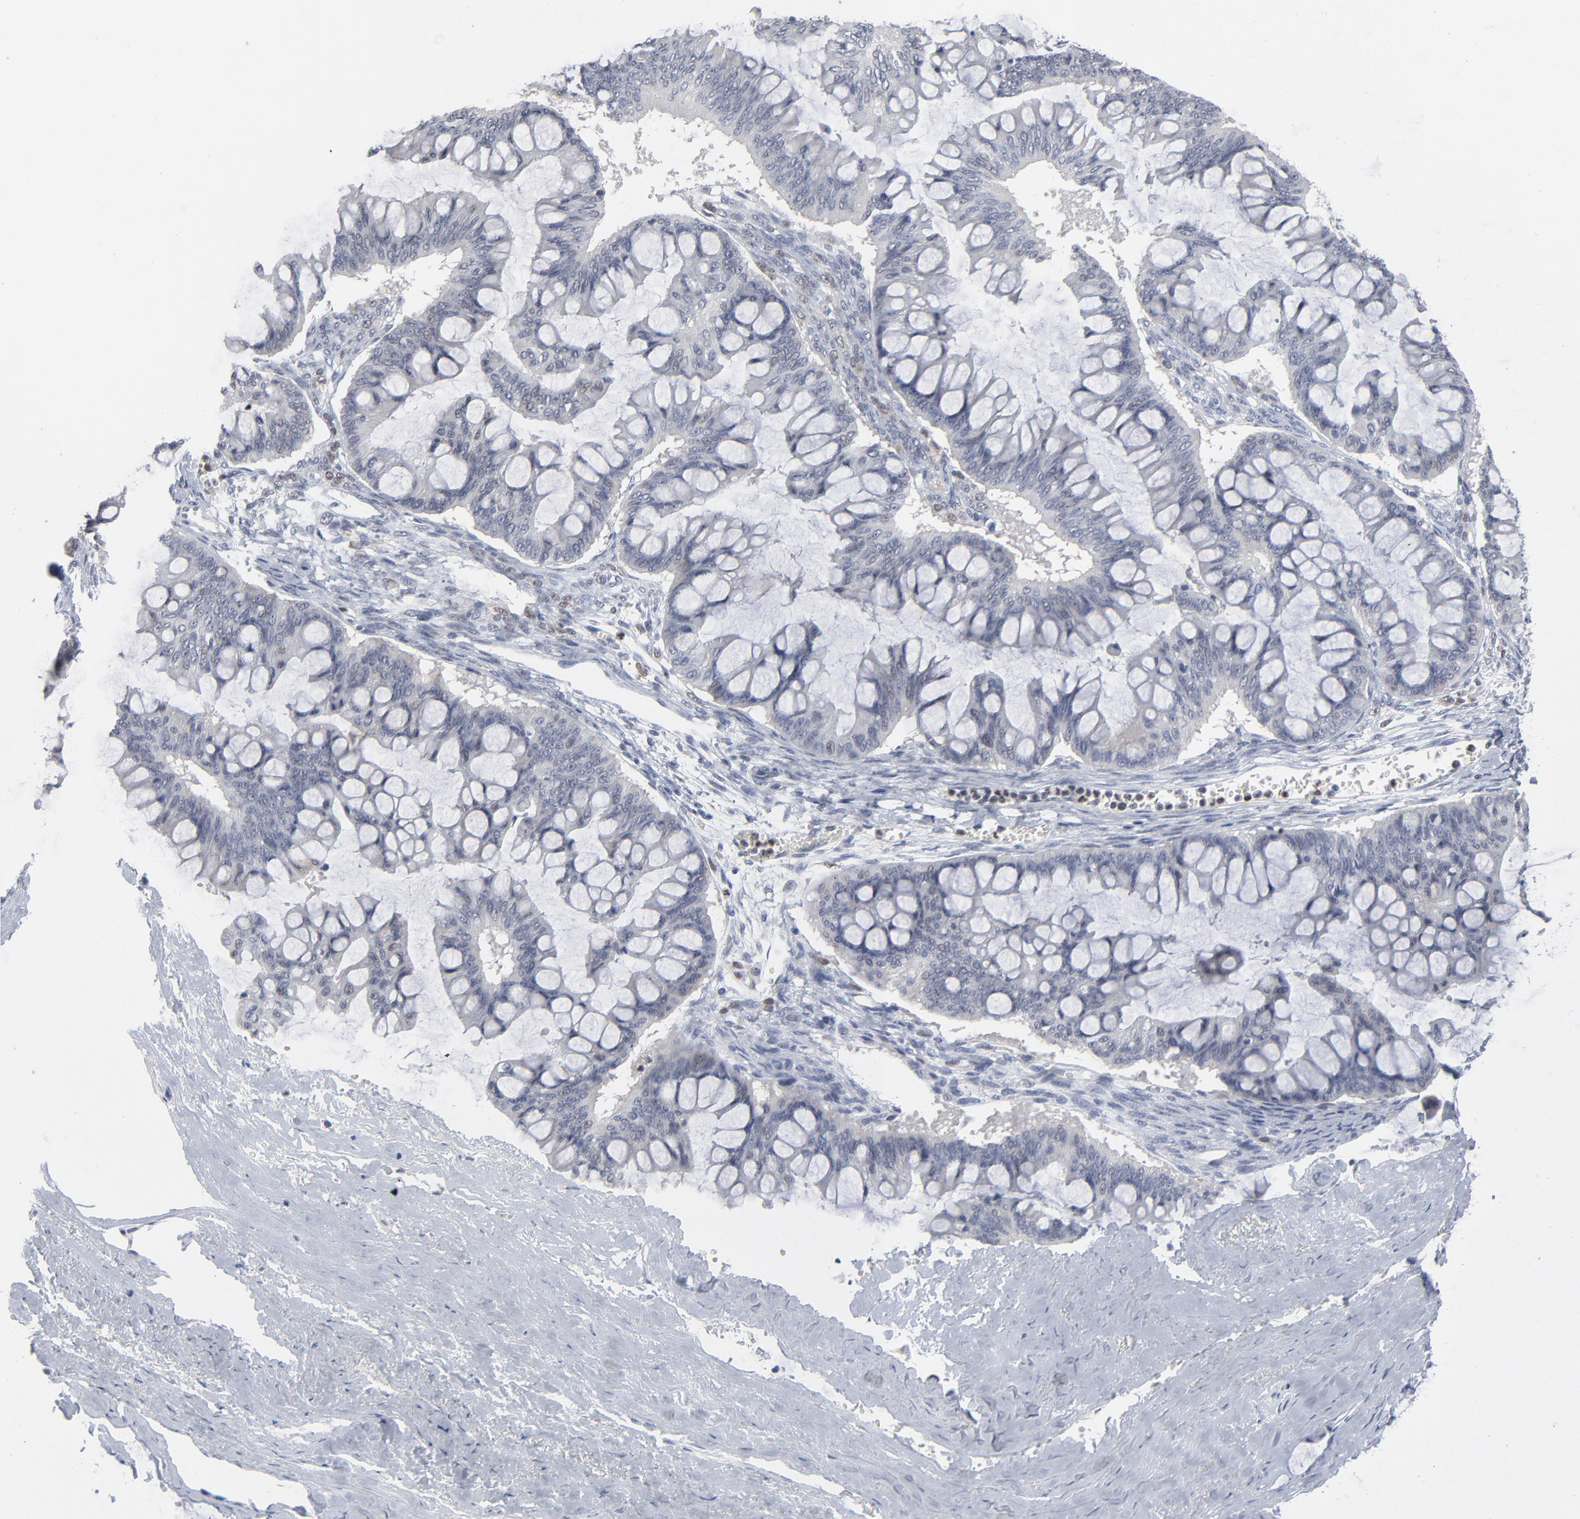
{"staining": {"intensity": "negative", "quantity": "none", "location": "none"}, "tissue": "ovarian cancer", "cell_type": "Tumor cells", "image_type": "cancer", "snomed": [{"axis": "morphology", "description": "Cystadenocarcinoma, mucinous, NOS"}, {"axis": "topography", "description": "Ovary"}], "caption": "An image of mucinous cystadenocarcinoma (ovarian) stained for a protein shows no brown staining in tumor cells.", "gene": "FOXN2", "patient": {"sex": "female", "age": 73}}